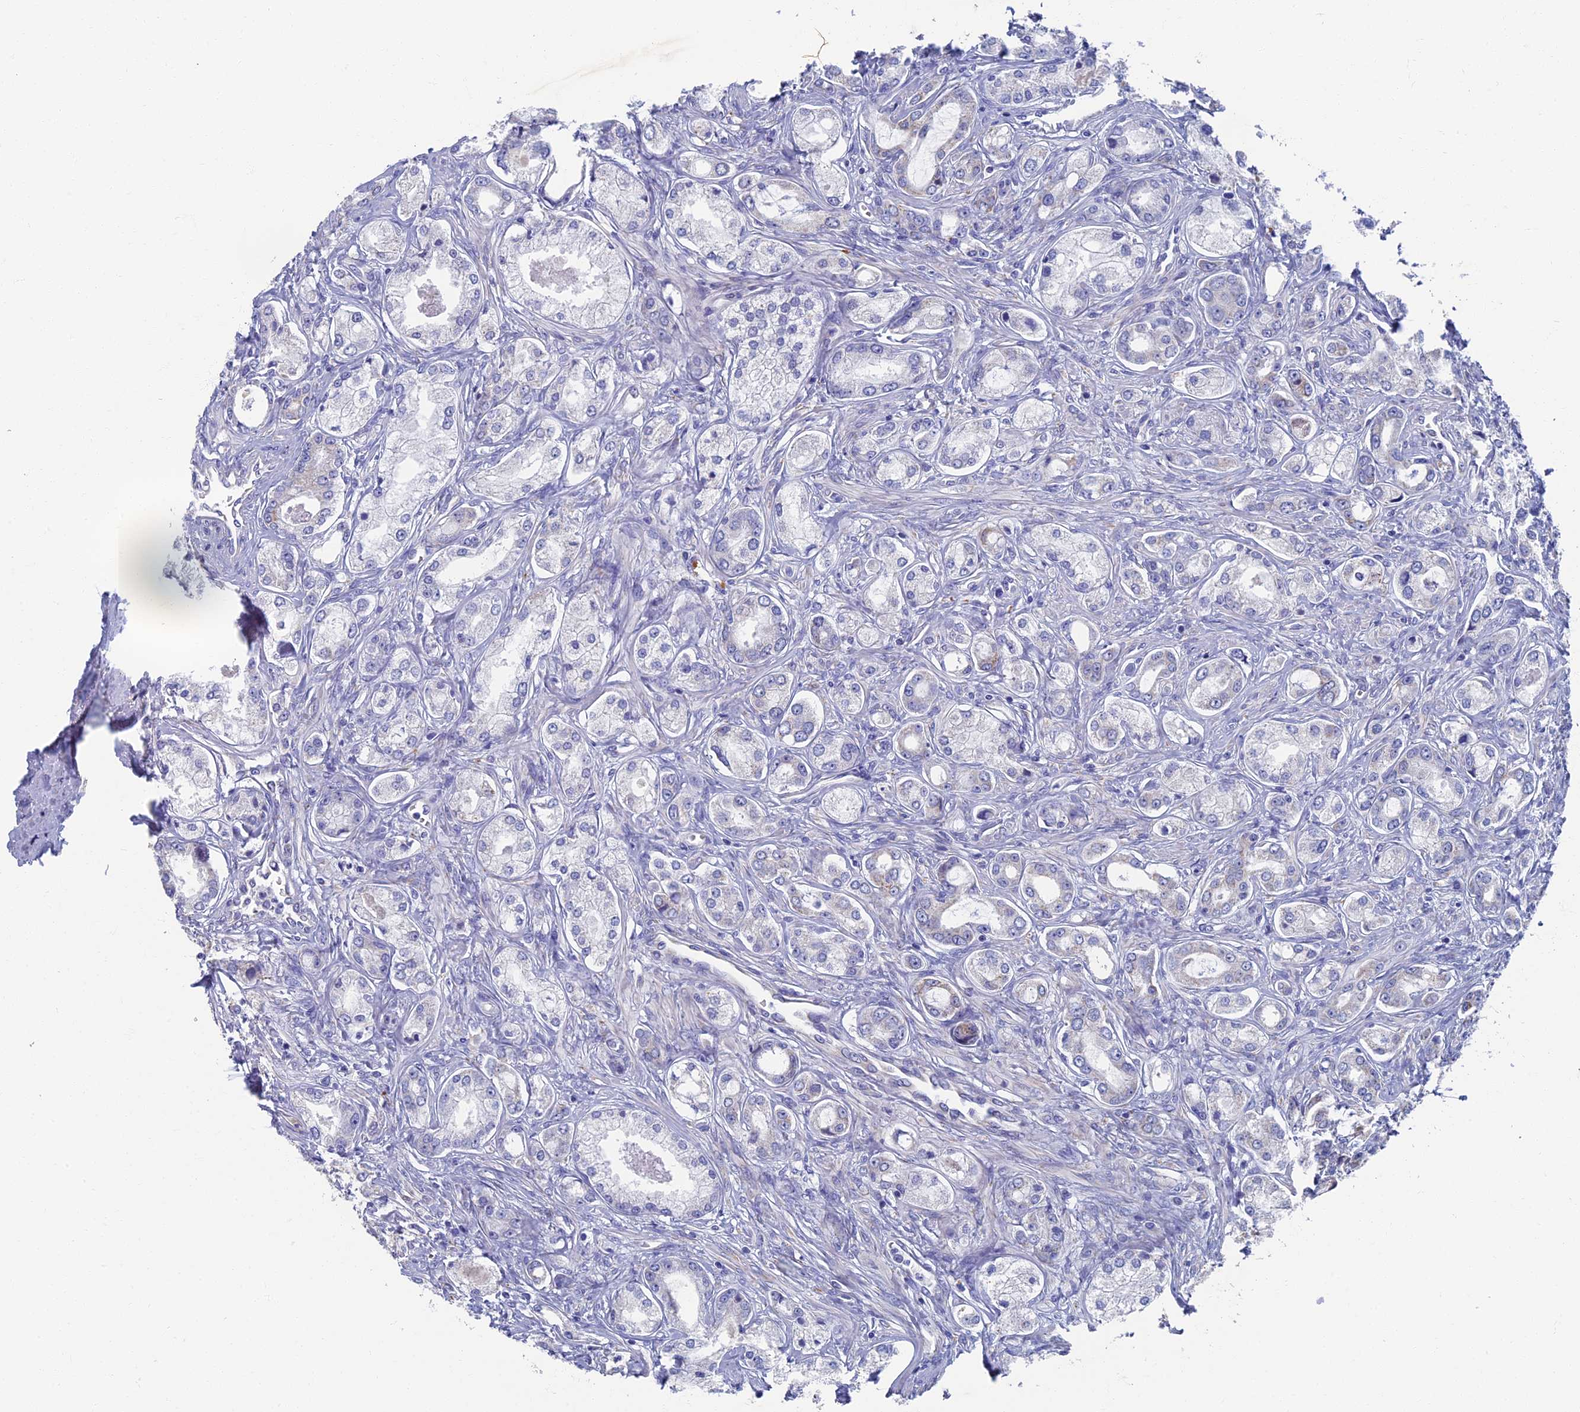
{"staining": {"intensity": "negative", "quantity": "none", "location": "none"}, "tissue": "prostate cancer", "cell_type": "Tumor cells", "image_type": "cancer", "snomed": [{"axis": "morphology", "description": "Adenocarcinoma, Low grade"}, {"axis": "topography", "description": "Prostate"}], "caption": "Immunohistochemical staining of human prostate cancer displays no significant expression in tumor cells.", "gene": "OAT", "patient": {"sex": "male", "age": 68}}